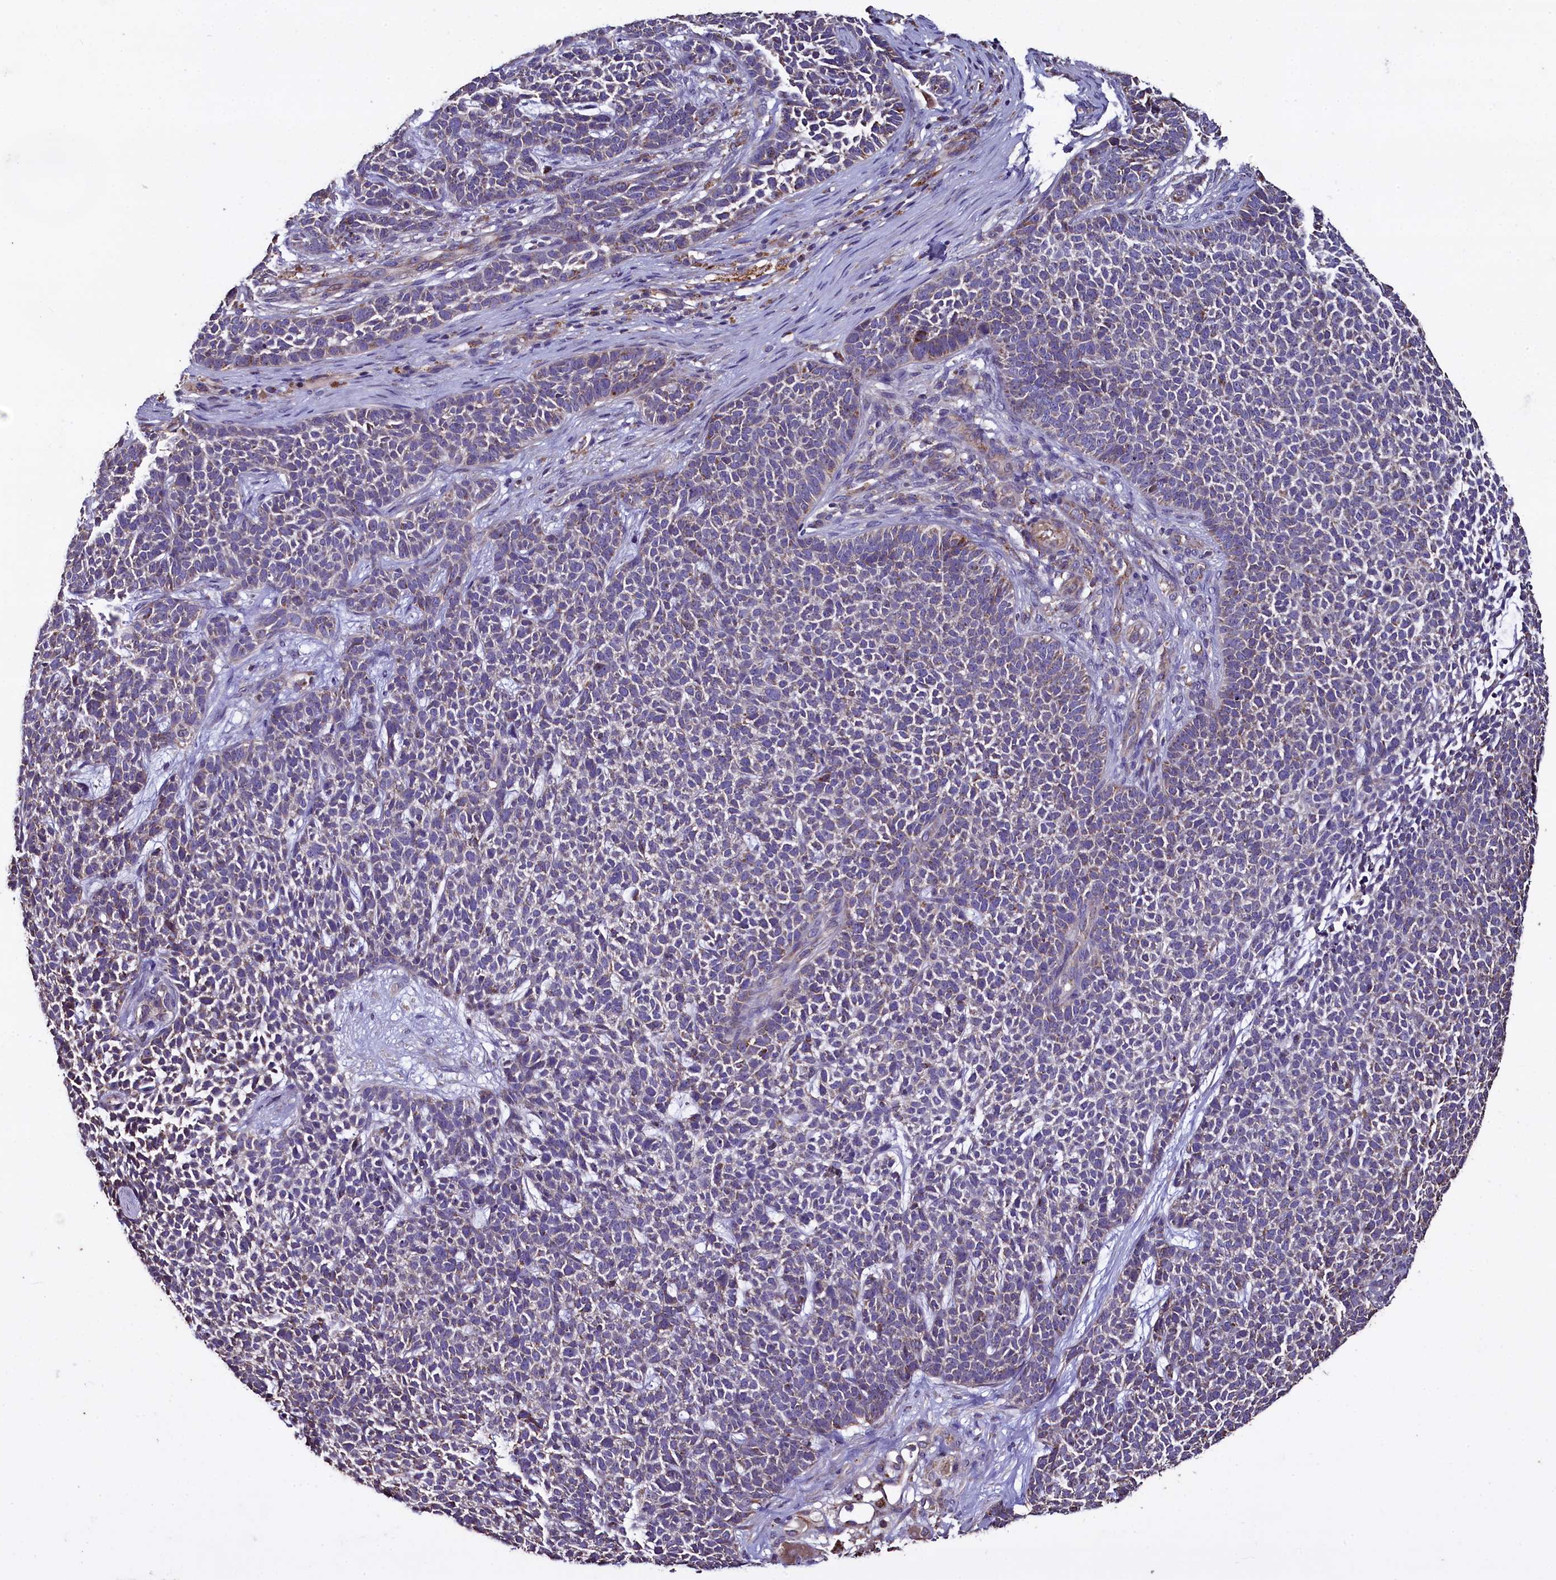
{"staining": {"intensity": "weak", "quantity": "<25%", "location": "cytoplasmic/membranous"}, "tissue": "skin cancer", "cell_type": "Tumor cells", "image_type": "cancer", "snomed": [{"axis": "morphology", "description": "Basal cell carcinoma"}, {"axis": "topography", "description": "Skin"}], "caption": "IHC photomicrograph of human skin cancer stained for a protein (brown), which demonstrates no expression in tumor cells.", "gene": "COQ9", "patient": {"sex": "female", "age": 84}}